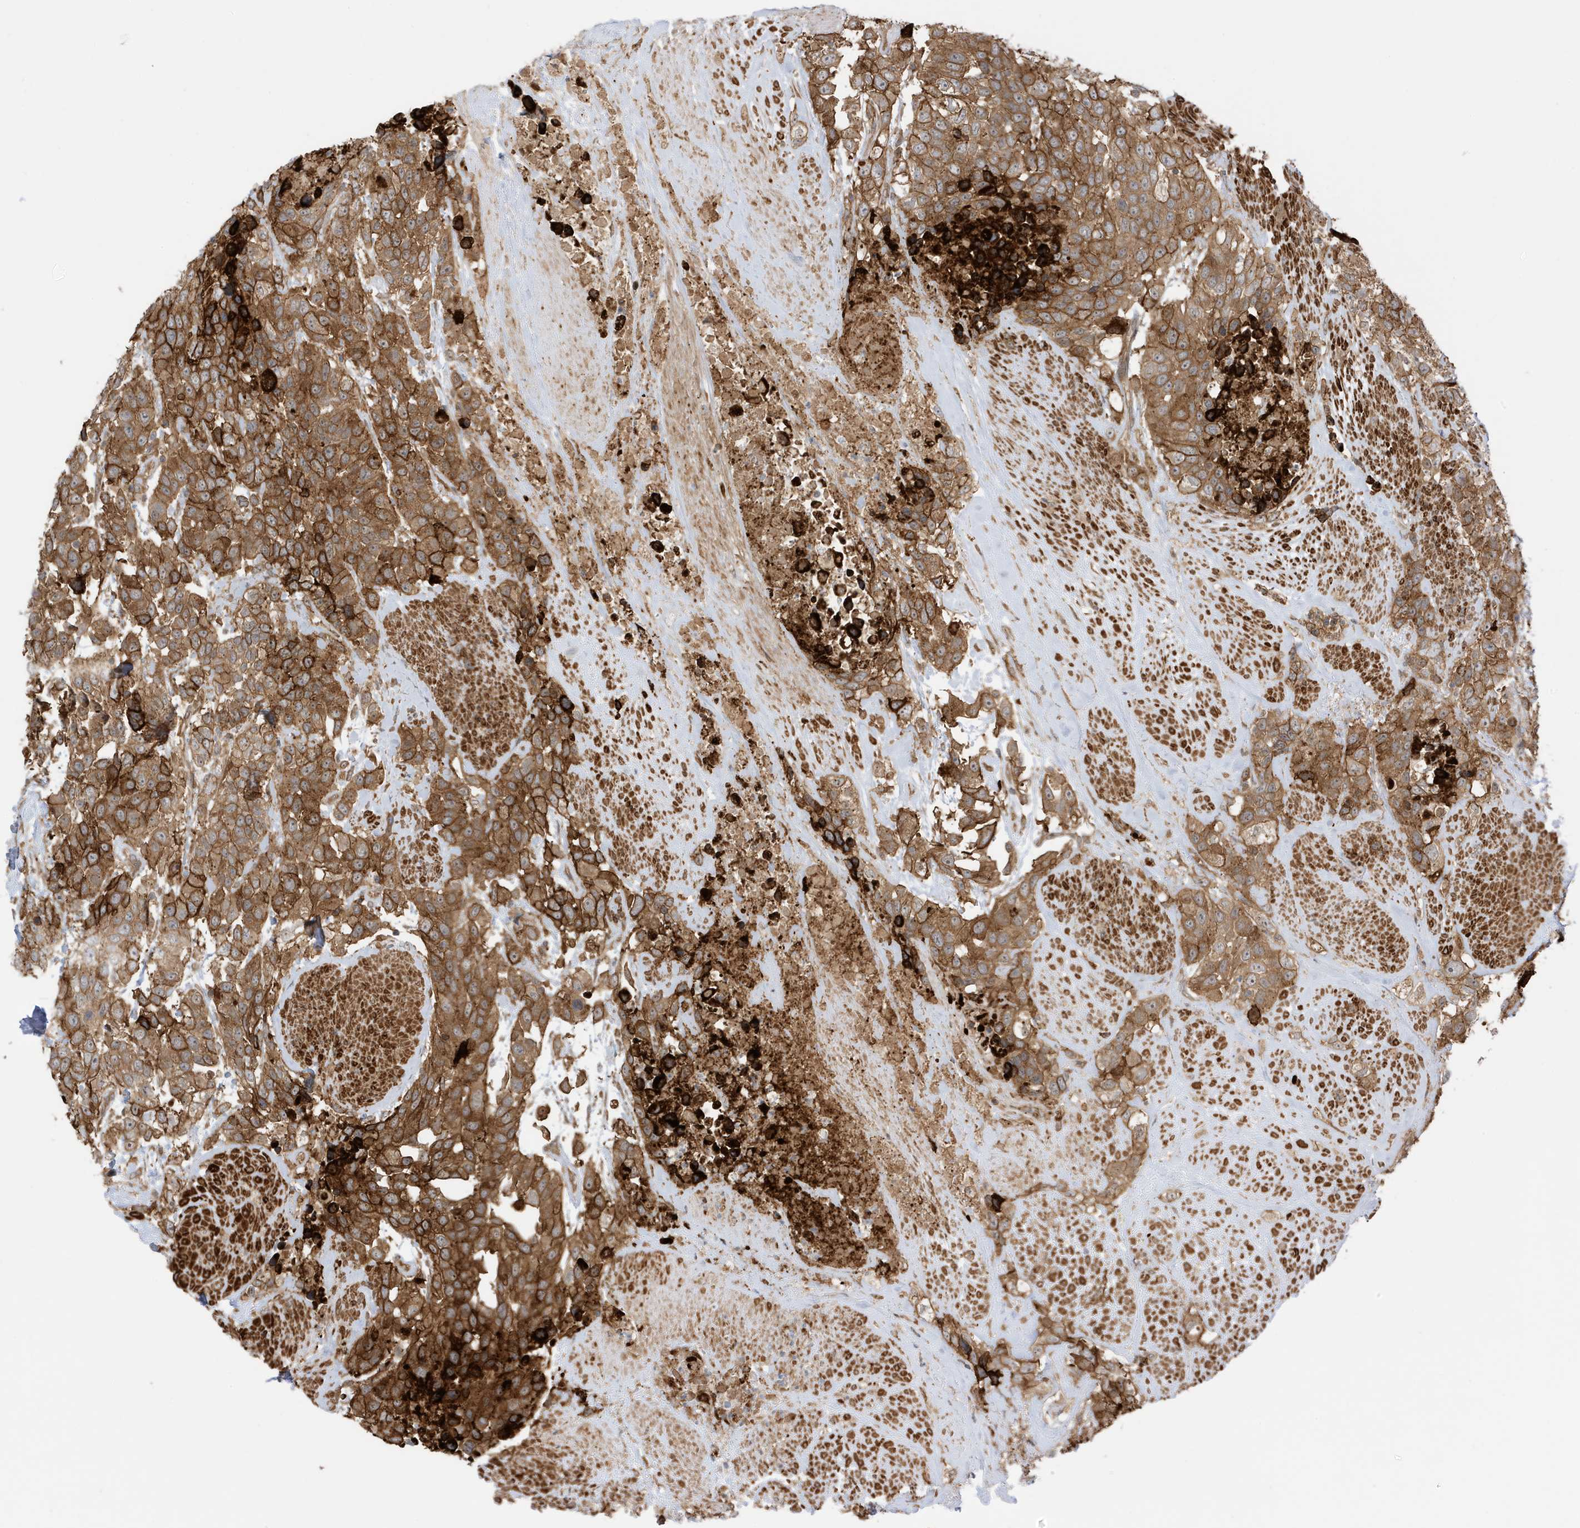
{"staining": {"intensity": "strong", "quantity": ">75%", "location": "cytoplasmic/membranous"}, "tissue": "urothelial cancer", "cell_type": "Tumor cells", "image_type": "cancer", "snomed": [{"axis": "morphology", "description": "Urothelial carcinoma, High grade"}, {"axis": "topography", "description": "Urinary bladder"}], "caption": "Human urothelial cancer stained for a protein (brown) displays strong cytoplasmic/membranous positive positivity in approximately >75% of tumor cells.", "gene": "CDC42EP3", "patient": {"sex": "female", "age": 80}}